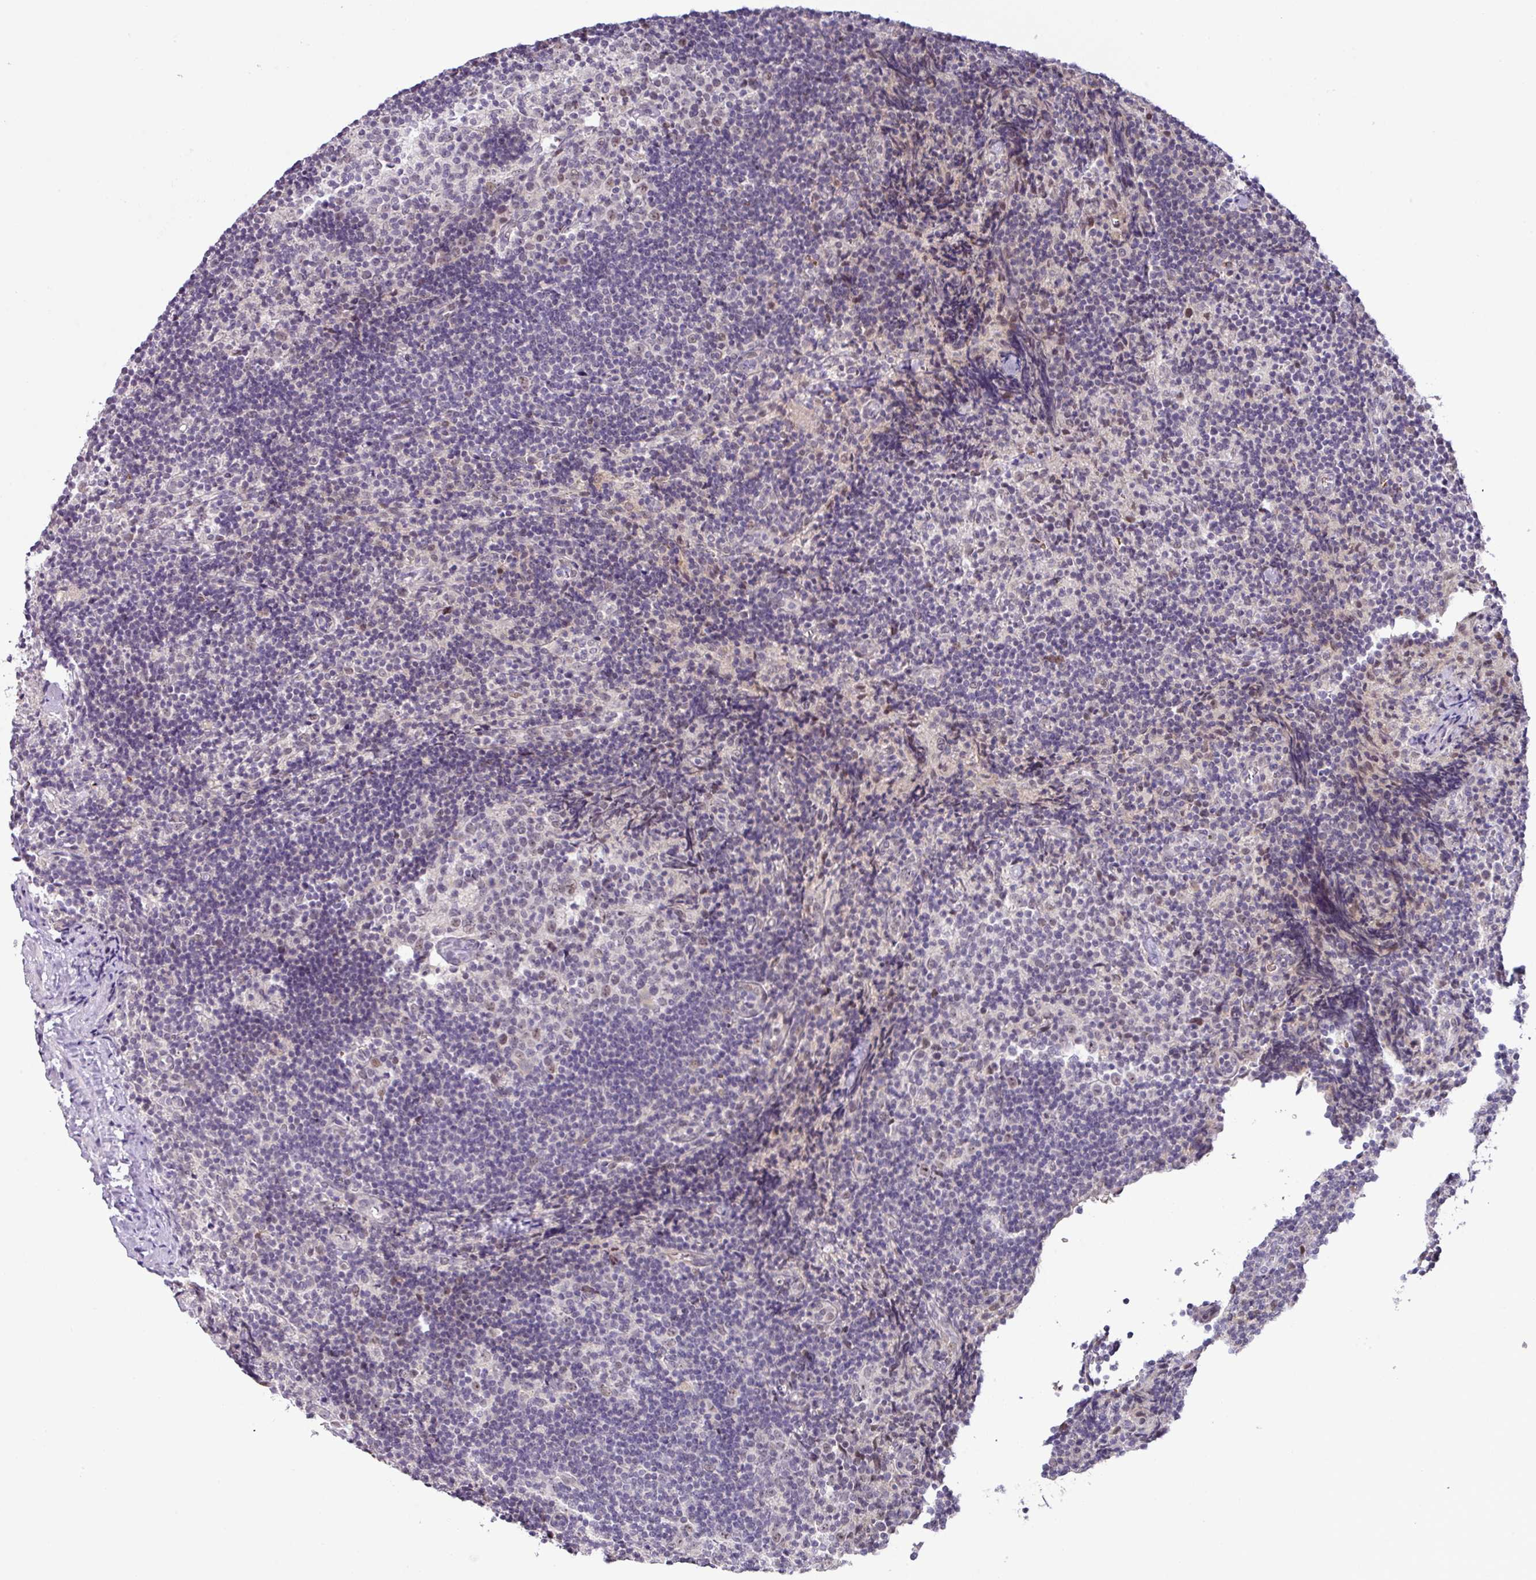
{"staining": {"intensity": "moderate", "quantity": "25%-75%", "location": "nuclear"}, "tissue": "lymph node", "cell_type": "Germinal center cells", "image_type": "normal", "snomed": [{"axis": "morphology", "description": "Normal tissue, NOS"}, {"axis": "topography", "description": "Lymph node"}], "caption": "DAB (3,3'-diaminobenzidine) immunohistochemical staining of benign human lymph node shows moderate nuclear protein expression in about 25%-75% of germinal center cells.", "gene": "PARP2", "patient": {"sex": "female", "age": 52}}